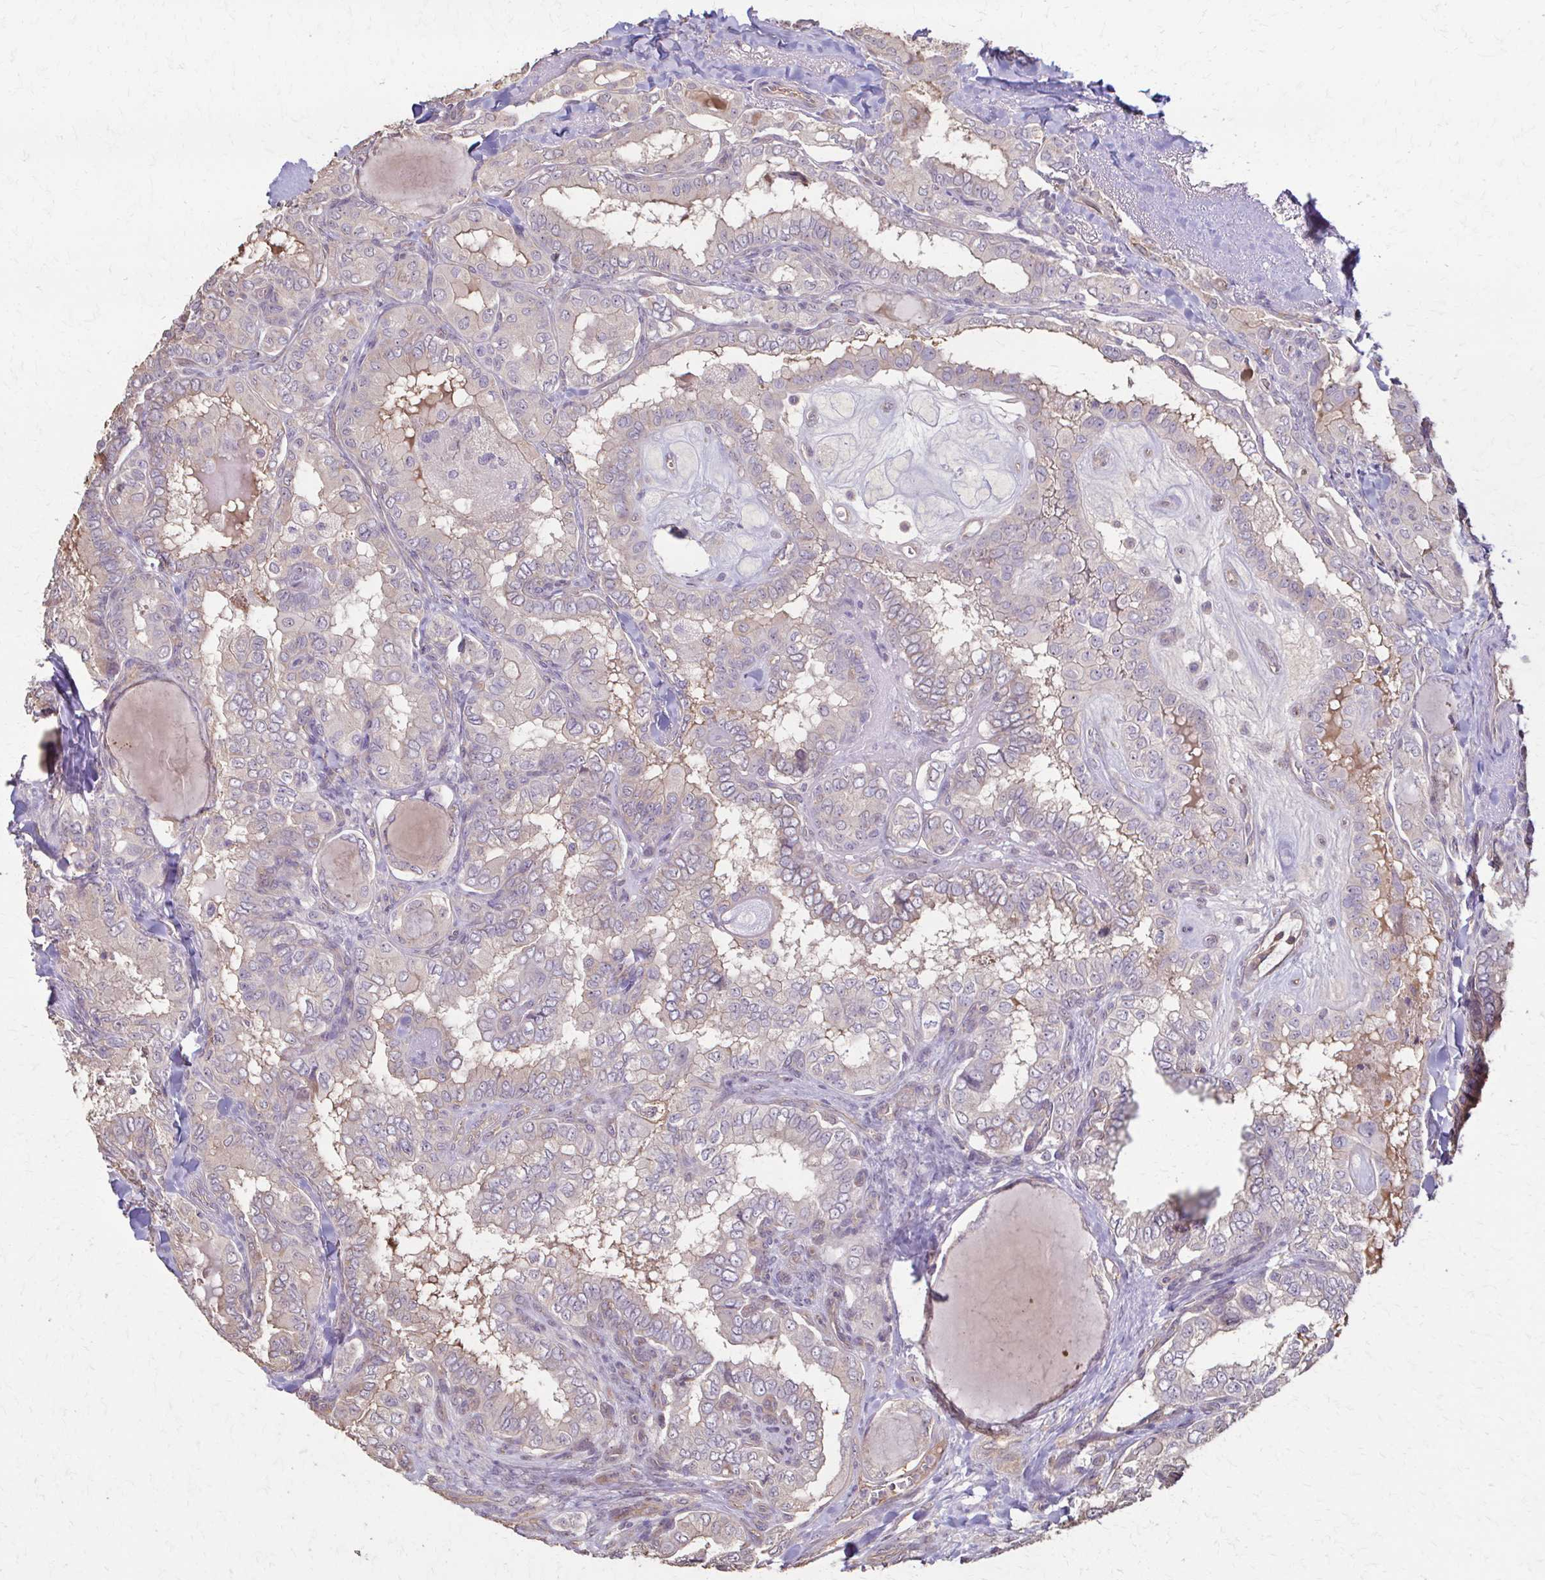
{"staining": {"intensity": "negative", "quantity": "none", "location": "none"}, "tissue": "thyroid cancer", "cell_type": "Tumor cells", "image_type": "cancer", "snomed": [{"axis": "morphology", "description": "Papillary adenocarcinoma, NOS"}, {"axis": "topography", "description": "Thyroid gland"}], "caption": "A histopathology image of human papillary adenocarcinoma (thyroid) is negative for staining in tumor cells.", "gene": "IL18BP", "patient": {"sex": "female", "age": 75}}